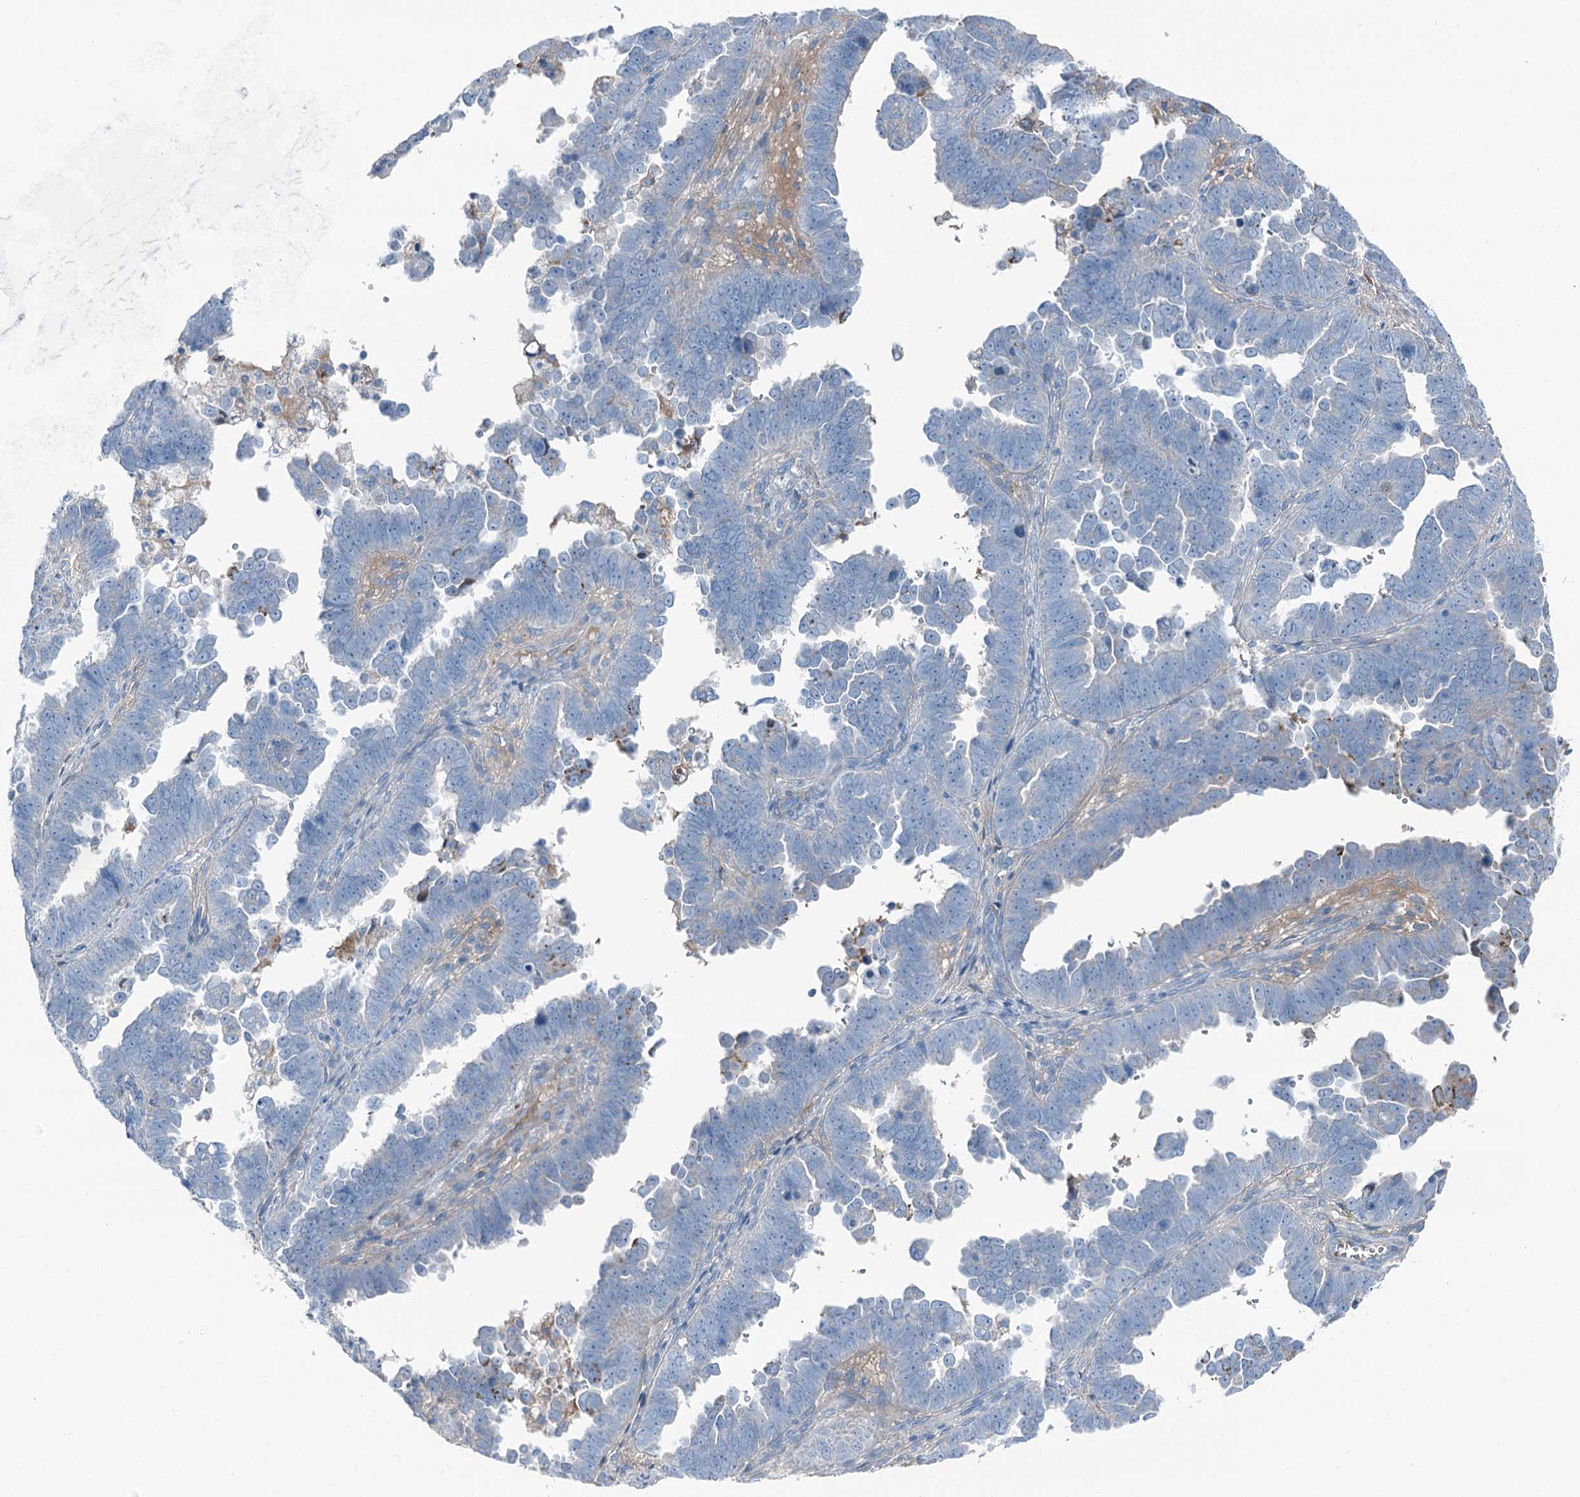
{"staining": {"intensity": "negative", "quantity": "none", "location": "none"}, "tissue": "endometrial cancer", "cell_type": "Tumor cells", "image_type": "cancer", "snomed": [{"axis": "morphology", "description": "Adenocarcinoma, NOS"}, {"axis": "topography", "description": "Endometrium"}], "caption": "DAB (3,3'-diaminobenzidine) immunohistochemical staining of human endometrial cancer exhibits no significant staining in tumor cells. Nuclei are stained in blue.", "gene": "AXL", "patient": {"sex": "female", "age": 75}}